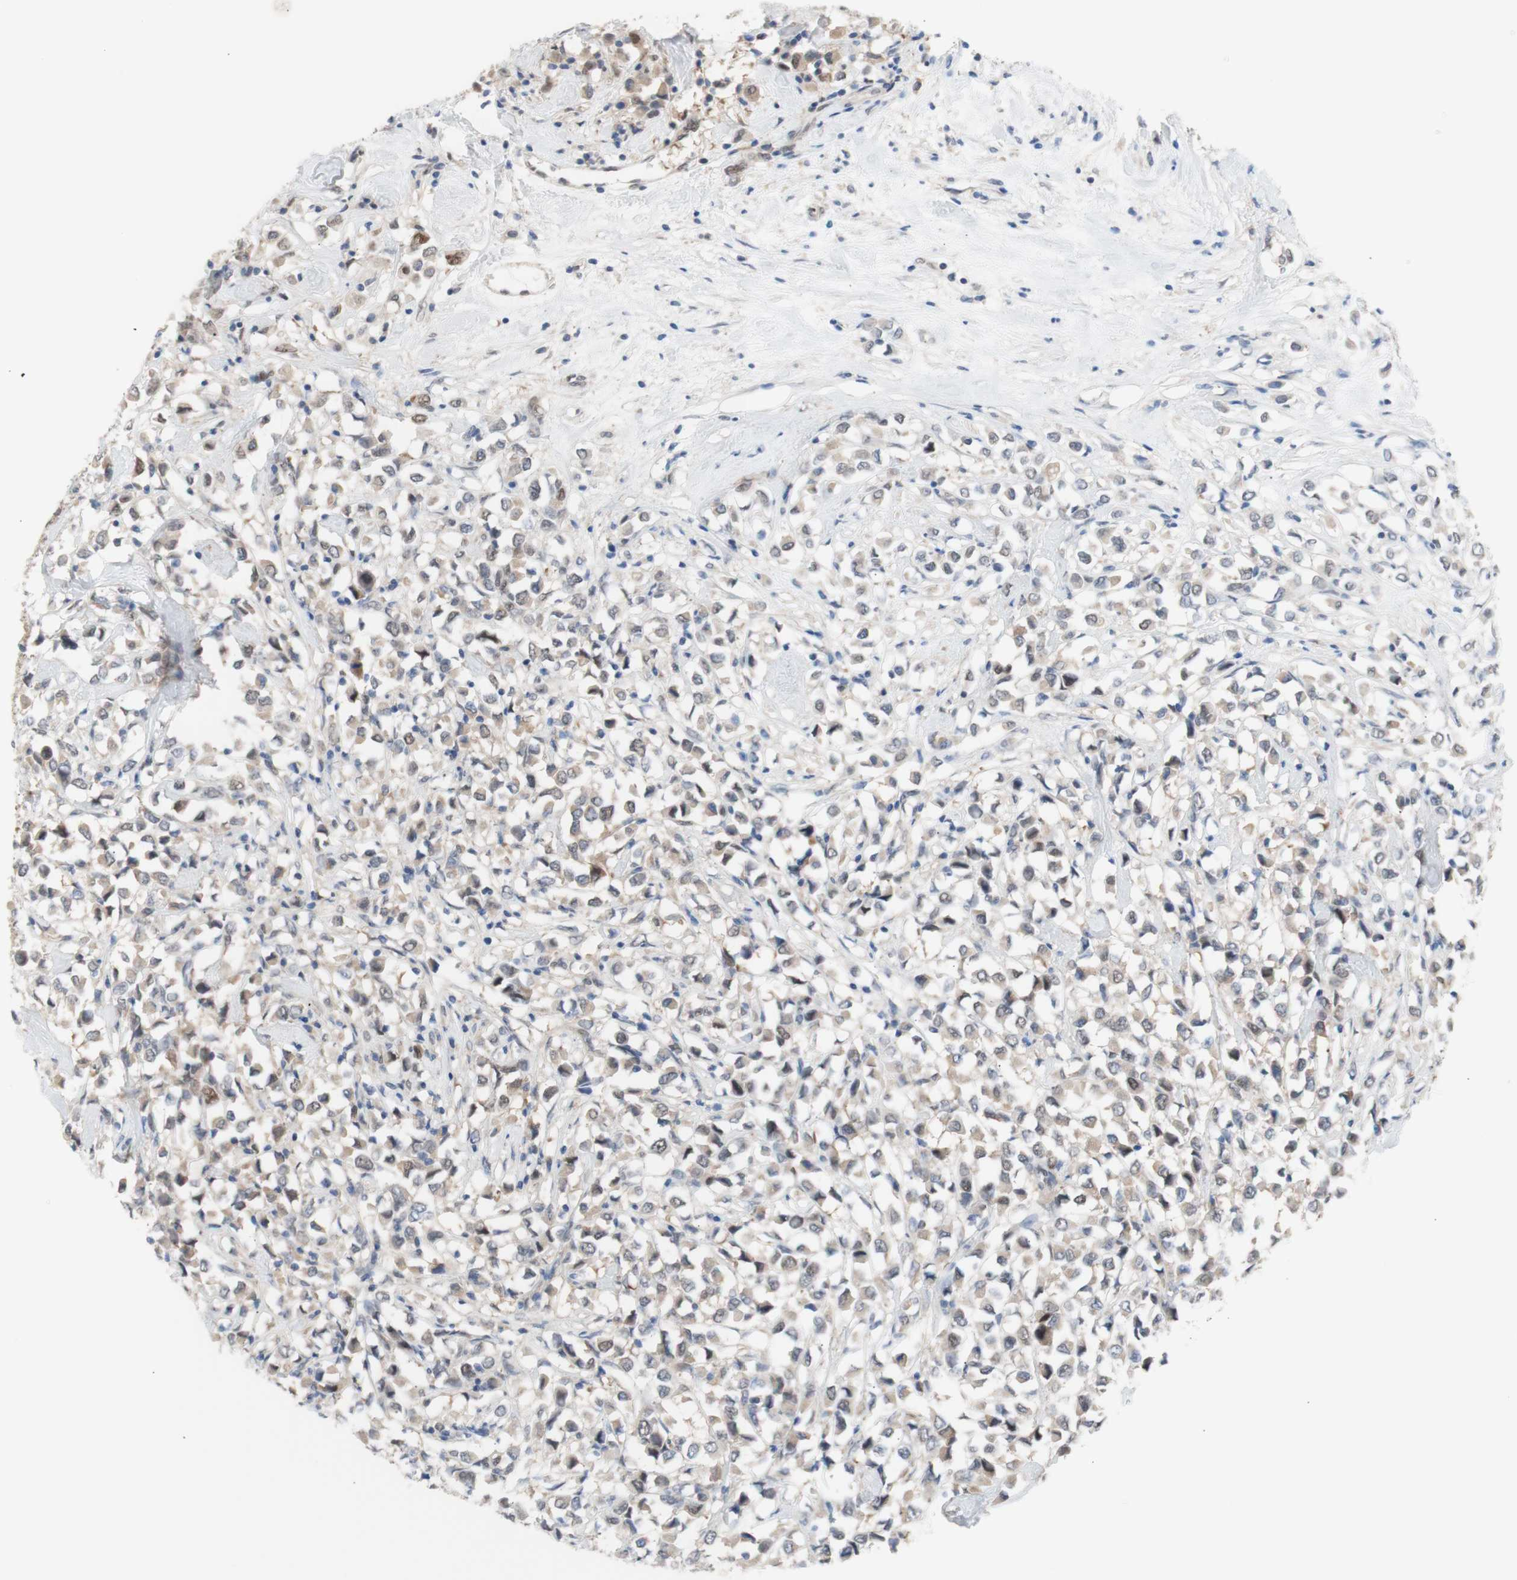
{"staining": {"intensity": "weak", "quantity": ">75%", "location": "cytoplasmic/membranous,nuclear"}, "tissue": "breast cancer", "cell_type": "Tumor cells", "image_type": "cancer", "snomed": [{"axis": "morphology", "description": "Duct carcinoma"}, {"axis": "topography", "description": "Breast"}], "caption": "Immunohistochemistry (IHC) histopathology image of breast intraductal carcinoma stained for a protein (brown), which exhibits low levels of weak cytoplasmic/membranous and nuclear staining in approximately >75% of tumor cells.", "gene": "PRMT5", "patient": {"sex": "female", "age": 61}}